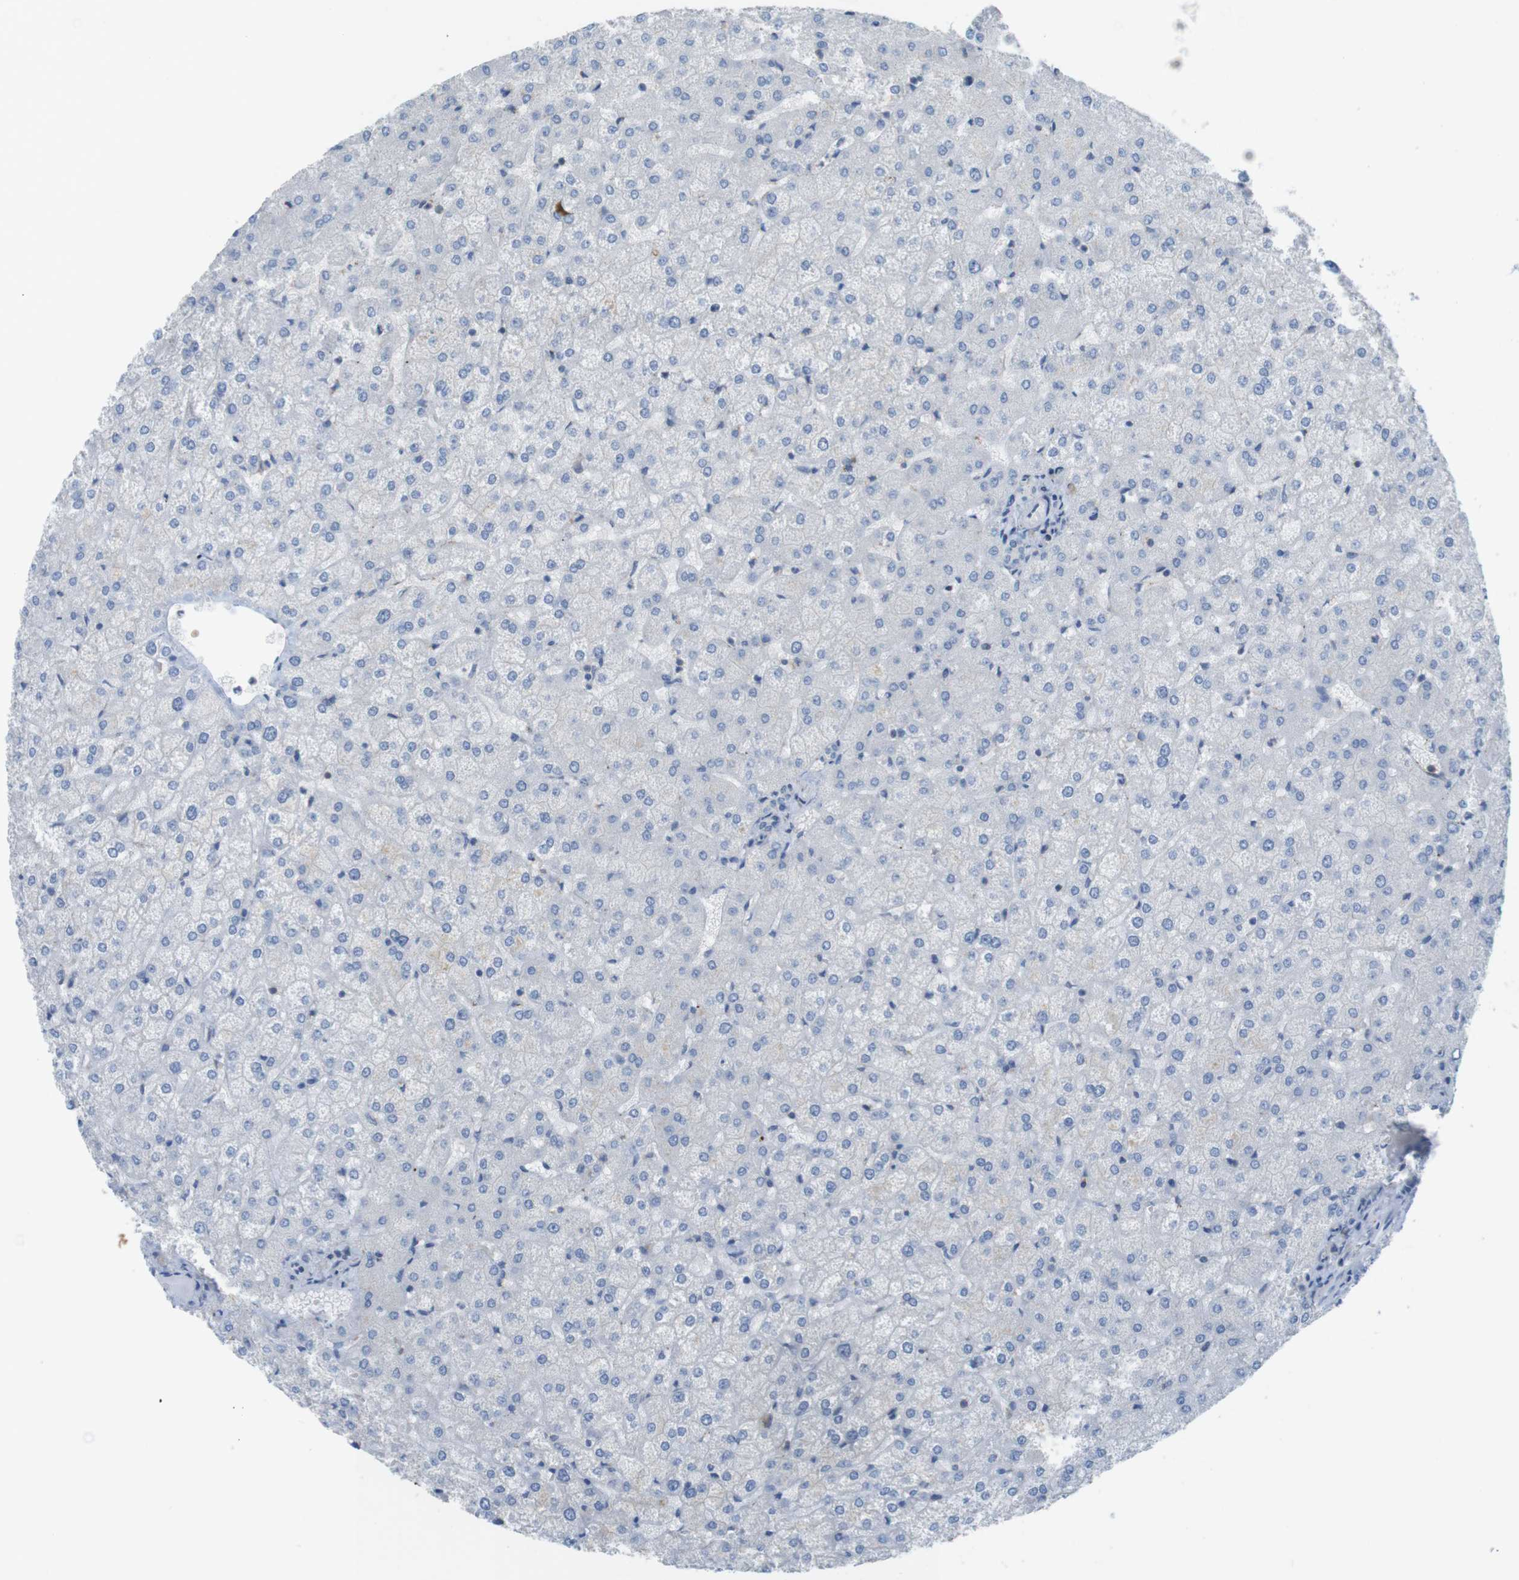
{"staining": {"intensity": "negative", "quantity": "none", "location": "none"}, "tissue": "liver", "cell_type": "Cholangiocytes", "image_type": "normal", "snomed": [{"axis": "morphology", "description": "Normal tissue, NOS"}, {"axis": "topography", "description": "Liver"}], "caption": "Immunohistochemistry image of normal liver: liver stained with DAB shows no significant protein staining in cholangiocytes.", "gene": "GRIK1", "patient": {"sex": "female", "age": 32}}